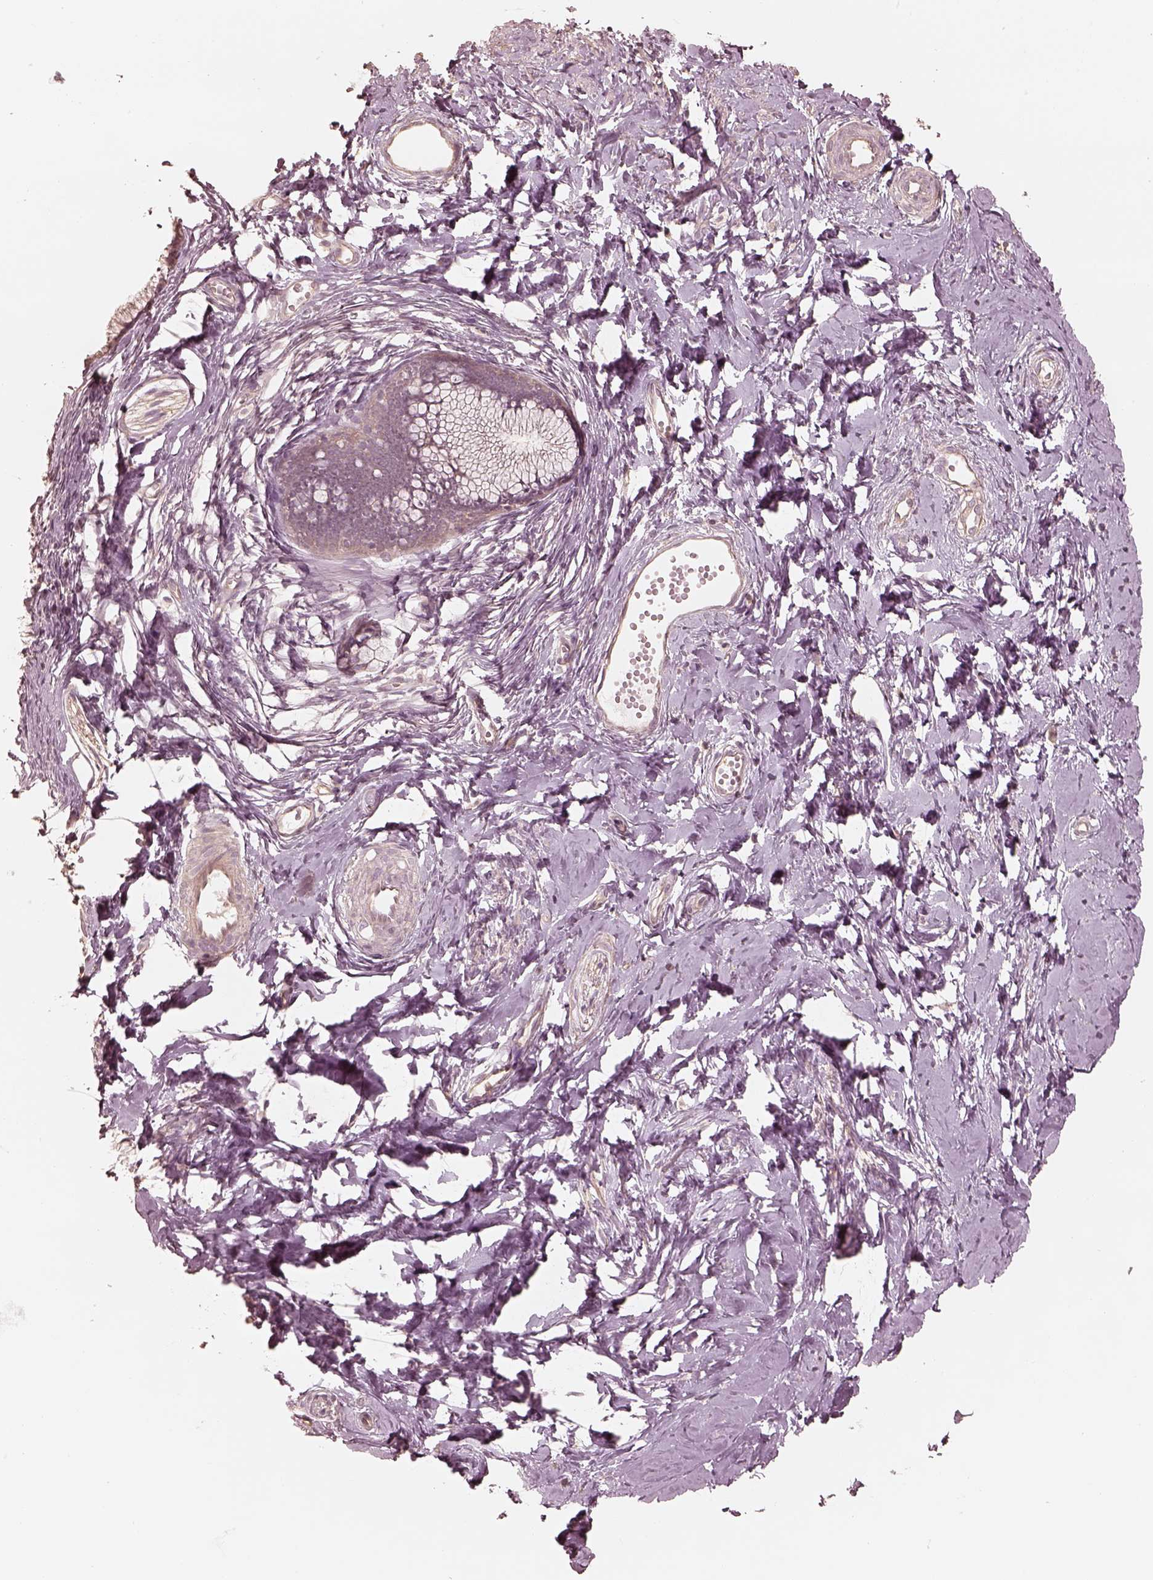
{"staining": {"intensity": "weak", "quantity": "25%-75%", "location": "cytoplasmic/membranous"}, "tissue": "cervix", "cell_type": "Glandular cells", "image_type": "normal", "snomed": [{"axis": "morphology", "description": "Normal tissue, NOS"}, {"axis": "topography", "description": "Cervix"}], "caption": "Benign cervix demonstrates weak cytoplasmic/membranous staining in approximately 25%-75% of glandular cells.", "gene": "KIF5C", "patient": {"sex": "female", "age": 40}}